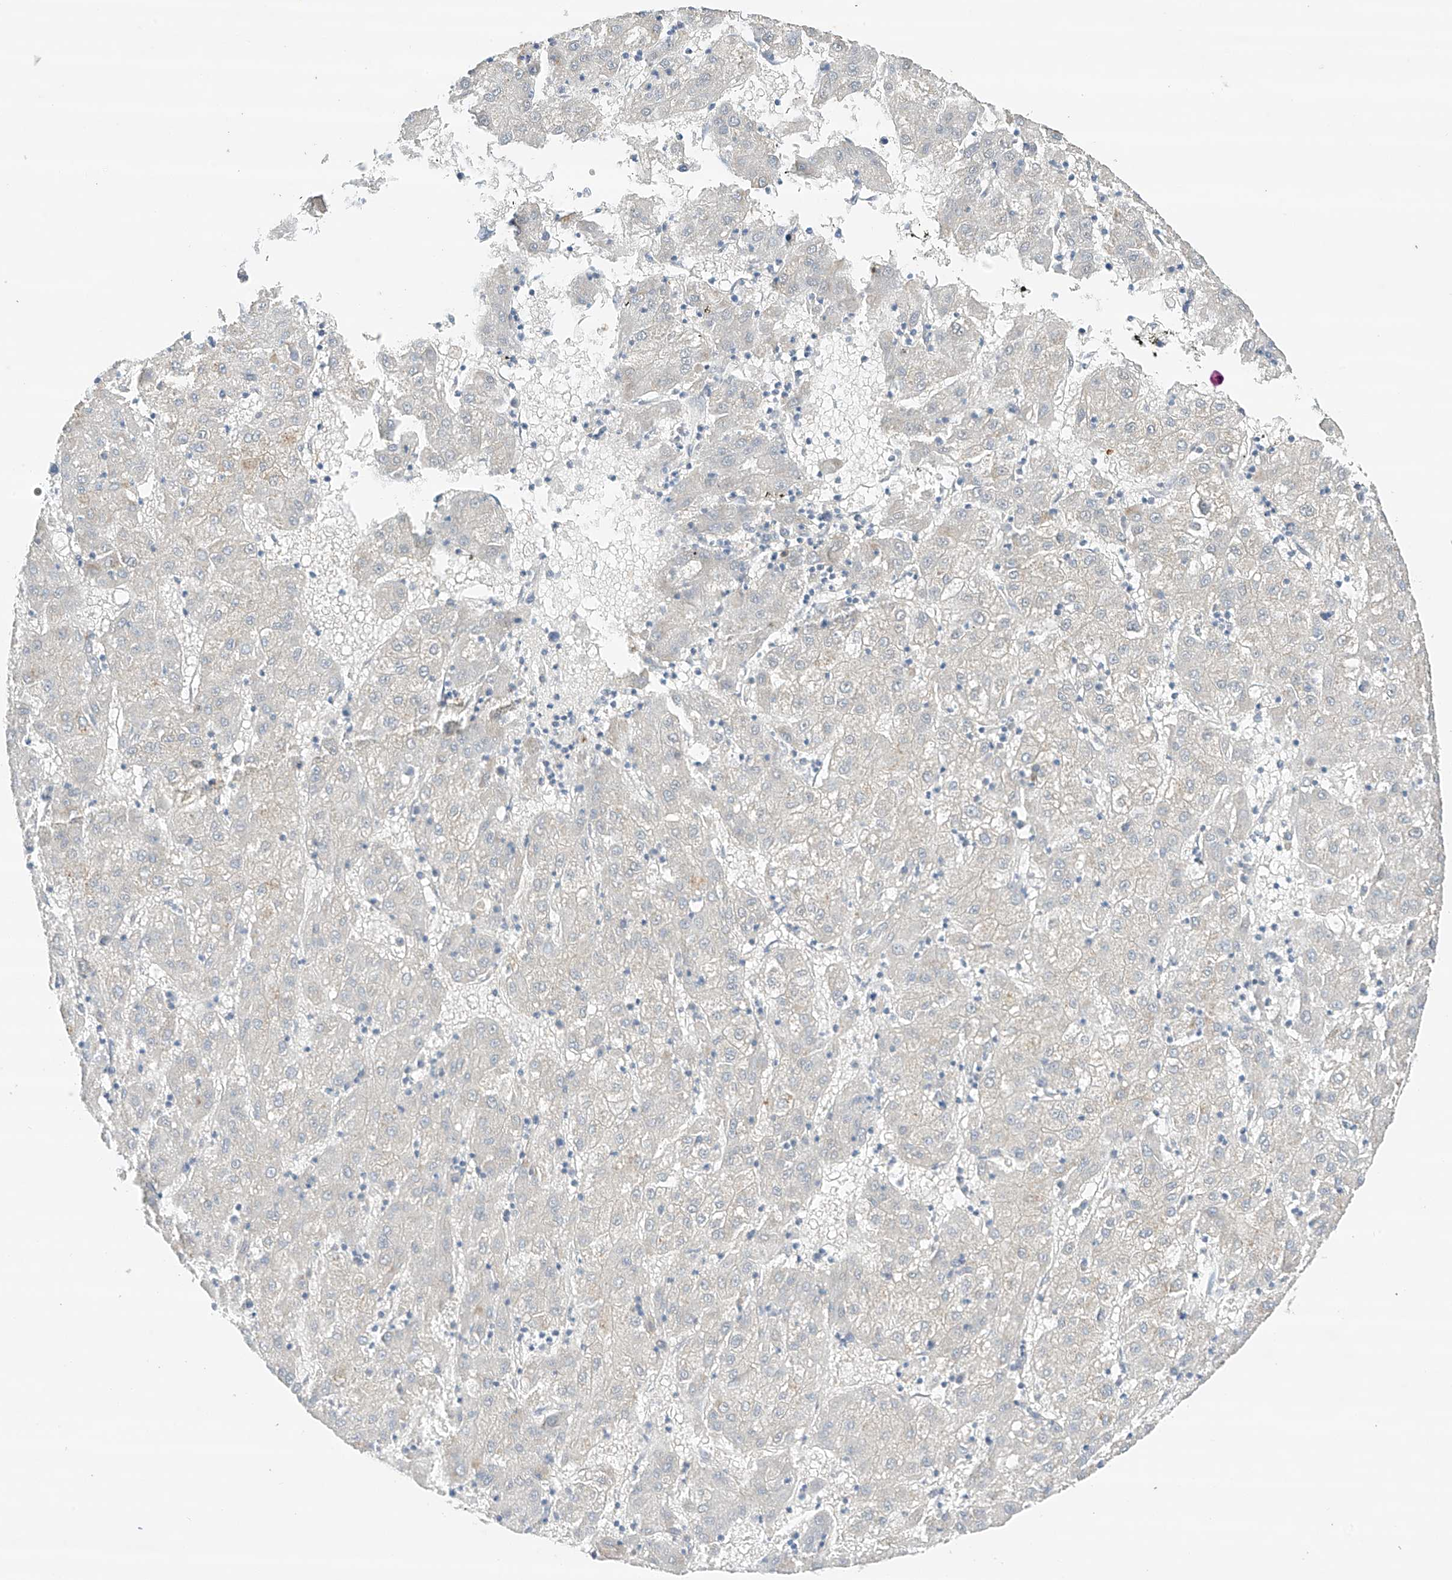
{"staining": {"intensity": "negative", "quantity": "none", "location": "none"}, "tissue": "liver cancer", "cell_type": "Tumor cells", "image_type": "cancer", "snomed": [{"axis": "morphology", "description": "Carcinoma, Hepatocellular, NOS"}, {"axis": "topography", "description": "Liver"}], "caption": "There is no significant expression in tumor cells of liver hepatocellular carcinoma.", "gene": "CAPN13", "patient": {"sex": "male", "age": 72}}